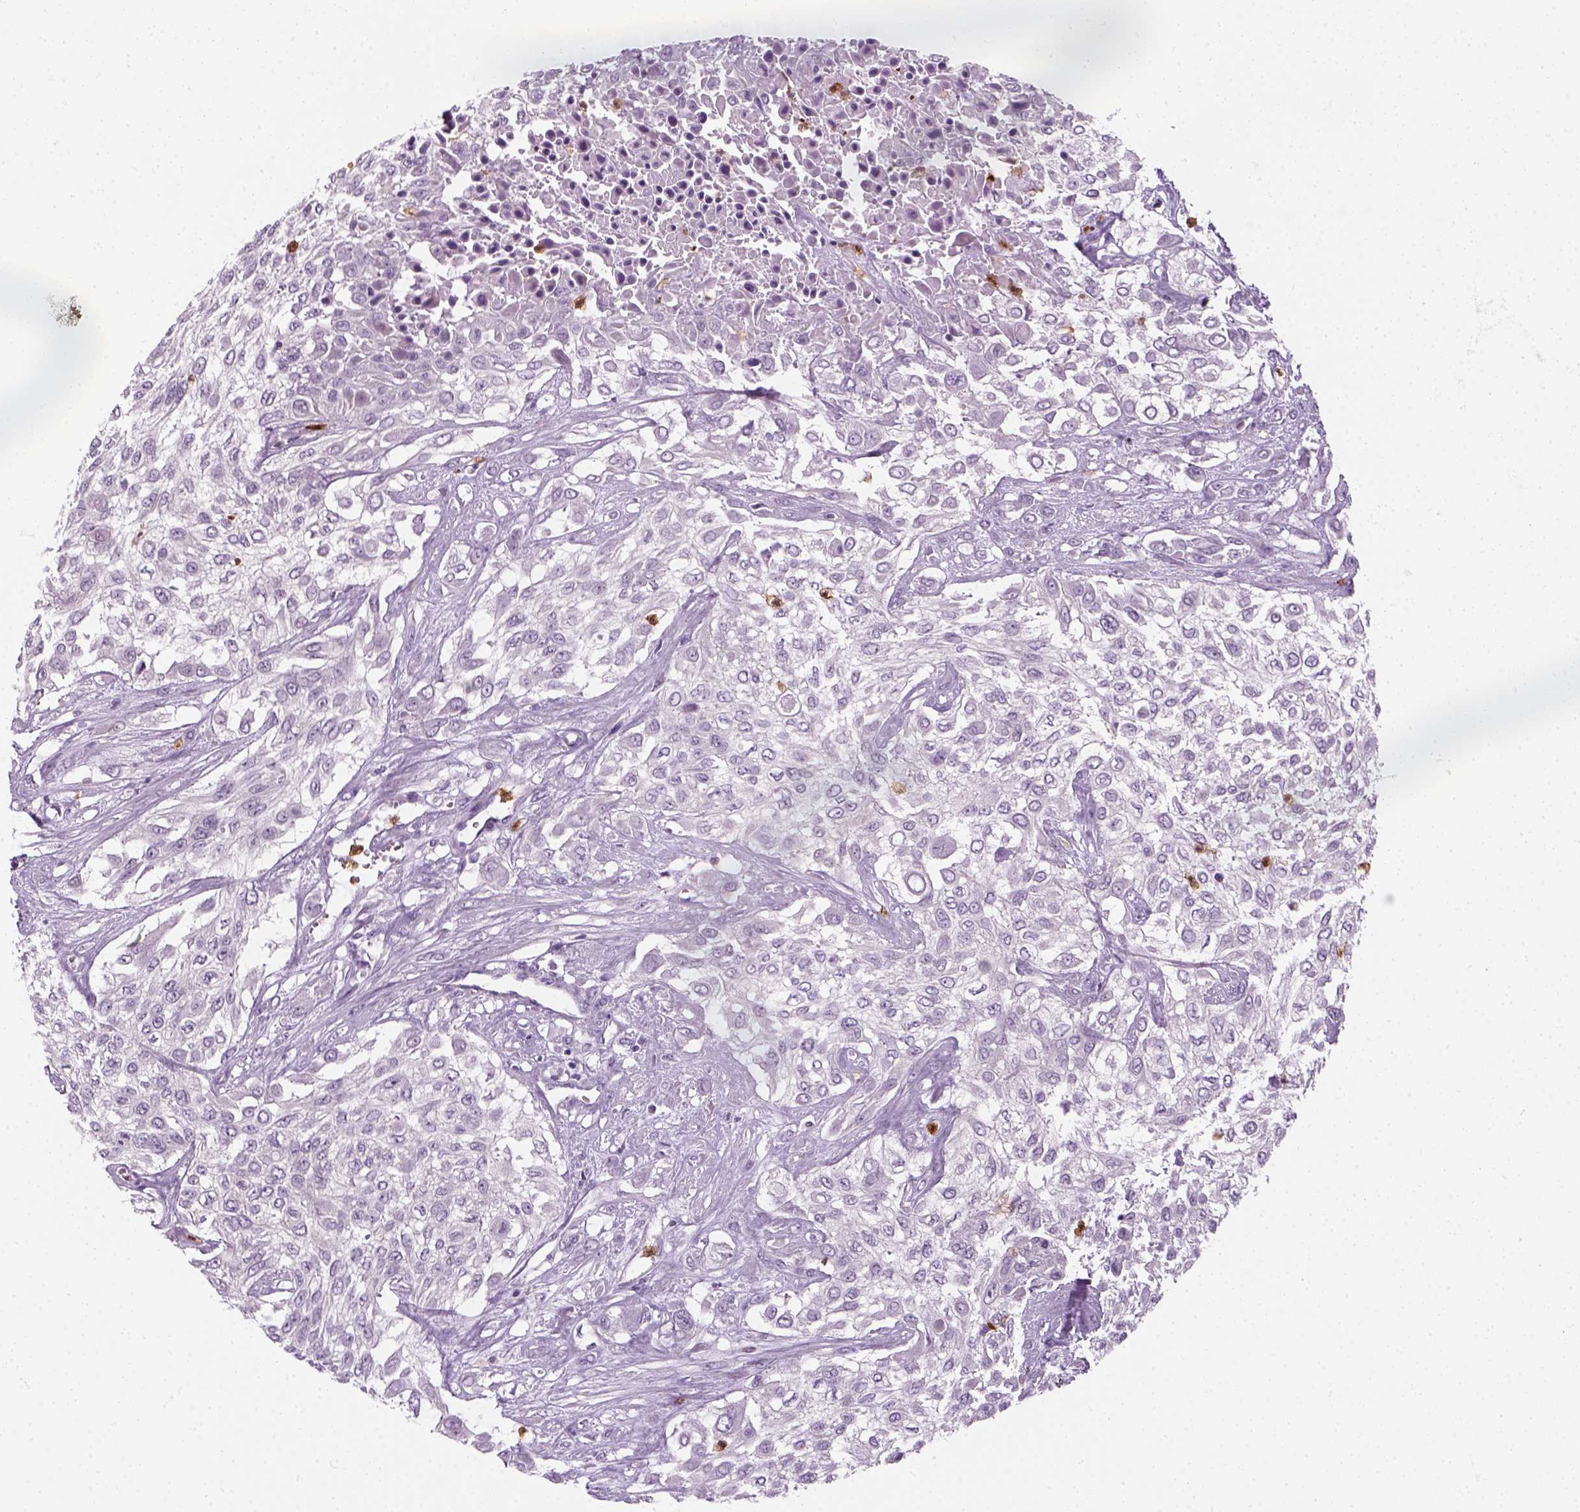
{"staining": {"intensity": "negative", "quantity": "none", "location": "none"}, "tissue": "urothelial cancer", "cell_type": "Tumor cells", "image_type": "cancer", "snomed": [{"axis": "morphology", "description": "Urothelial carcinoma, High grade"}, {"axis": "topography", "description": "Urinary bladder"}], "caption": "Human urothelial cancer stained for a protein using immunohistochemistry exhibits no positivity in tumor cells.", "gene": "IL4", "patient": {"sex": "male", "age": 57}}